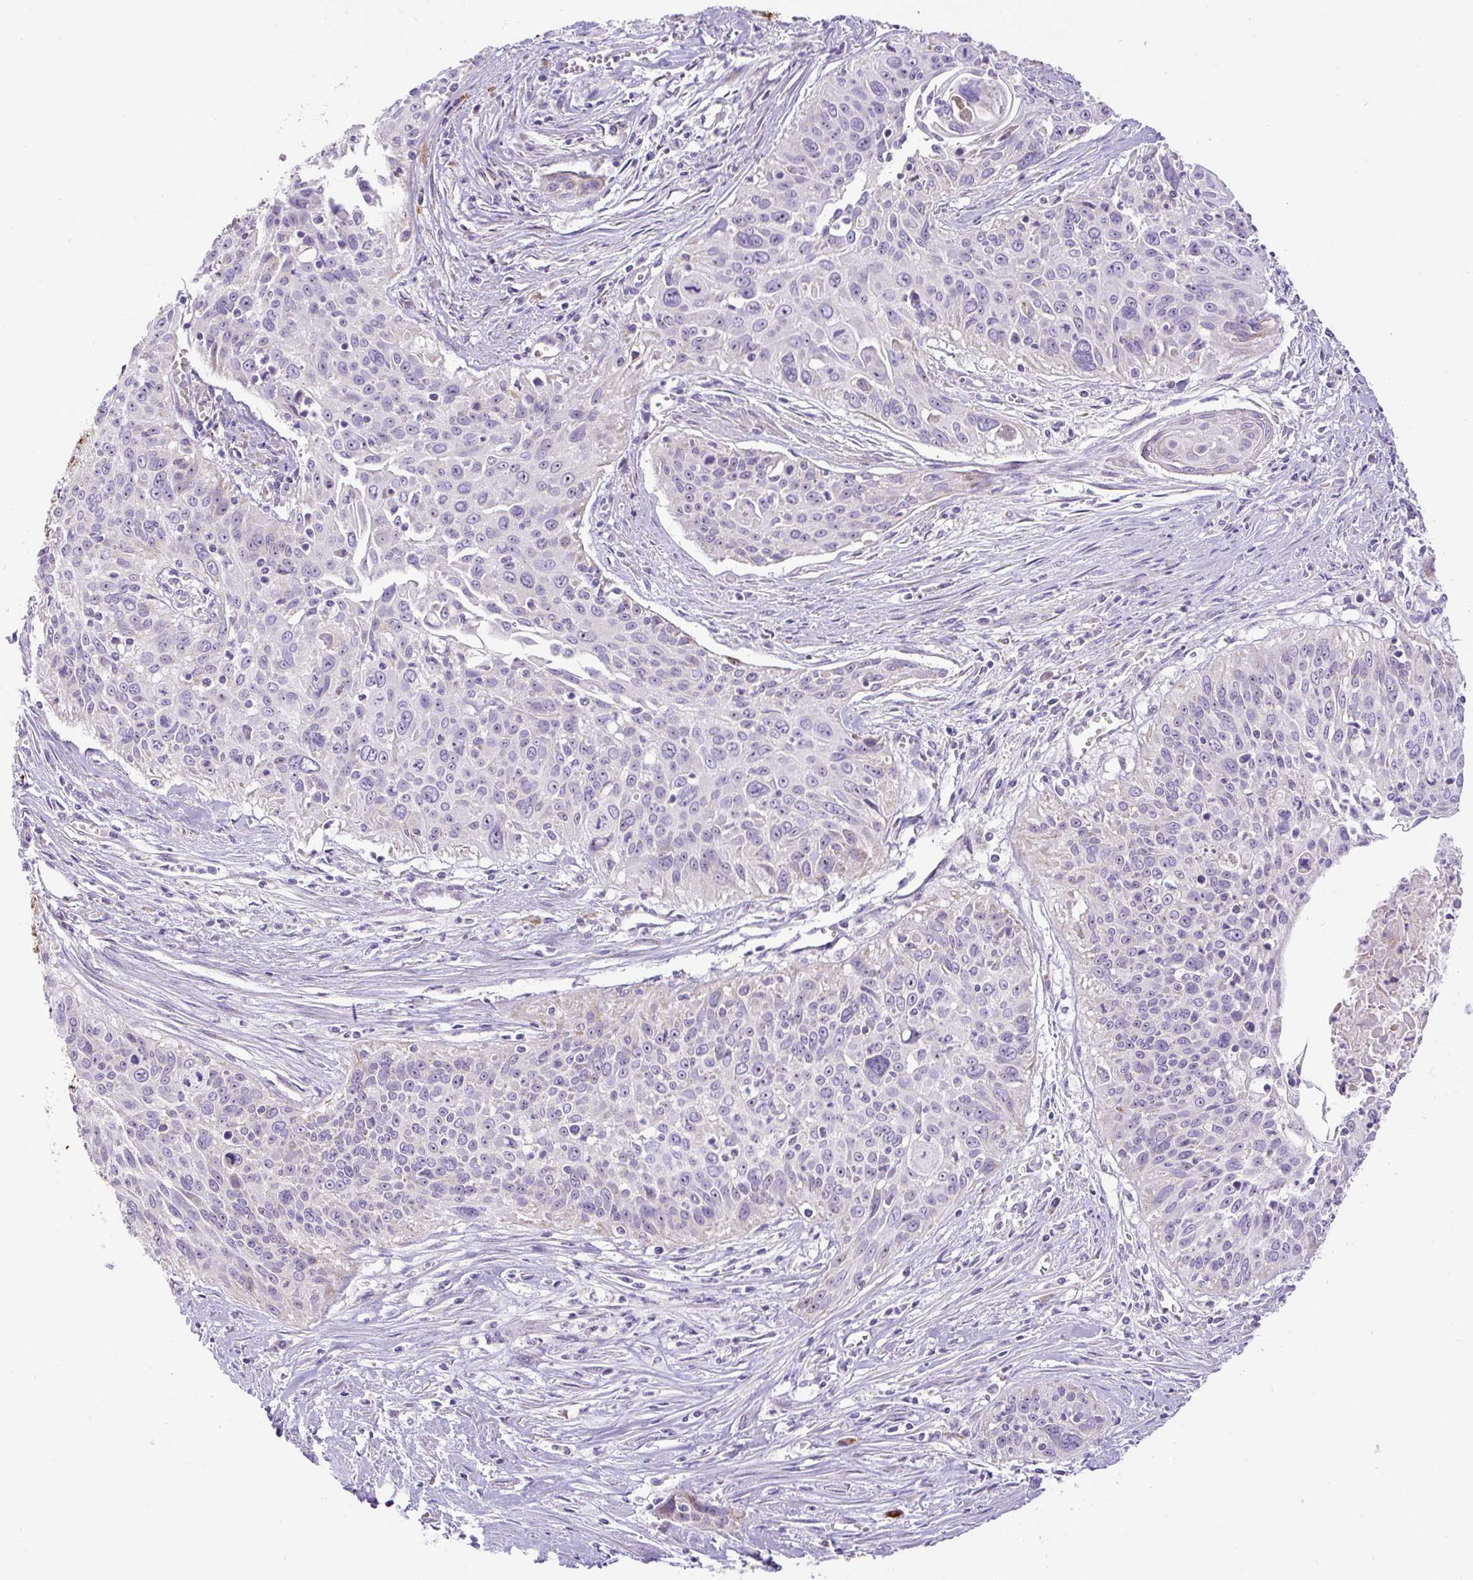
{"staining": {"intensity": "negative", "quantity": "none", "location": "none"}, "tissue": "cervical cancer", "cell_type": "Tumor cells", "image_type": "cancer", "snomed": [{"axis": "morphology", "description": "Squamous cell carcinoma, NOS"}, {"axis": "topography", "description": "Cervix"}], "caption": "An immunohistochemistry (IHC) image of squamous cell carcinoma (cervical) is shown. There is no staining in tumor cells of squamous cell carcinoma (cervical).", "gene": "ZNF596", "patient": {"sex": "female", "age": 55}}